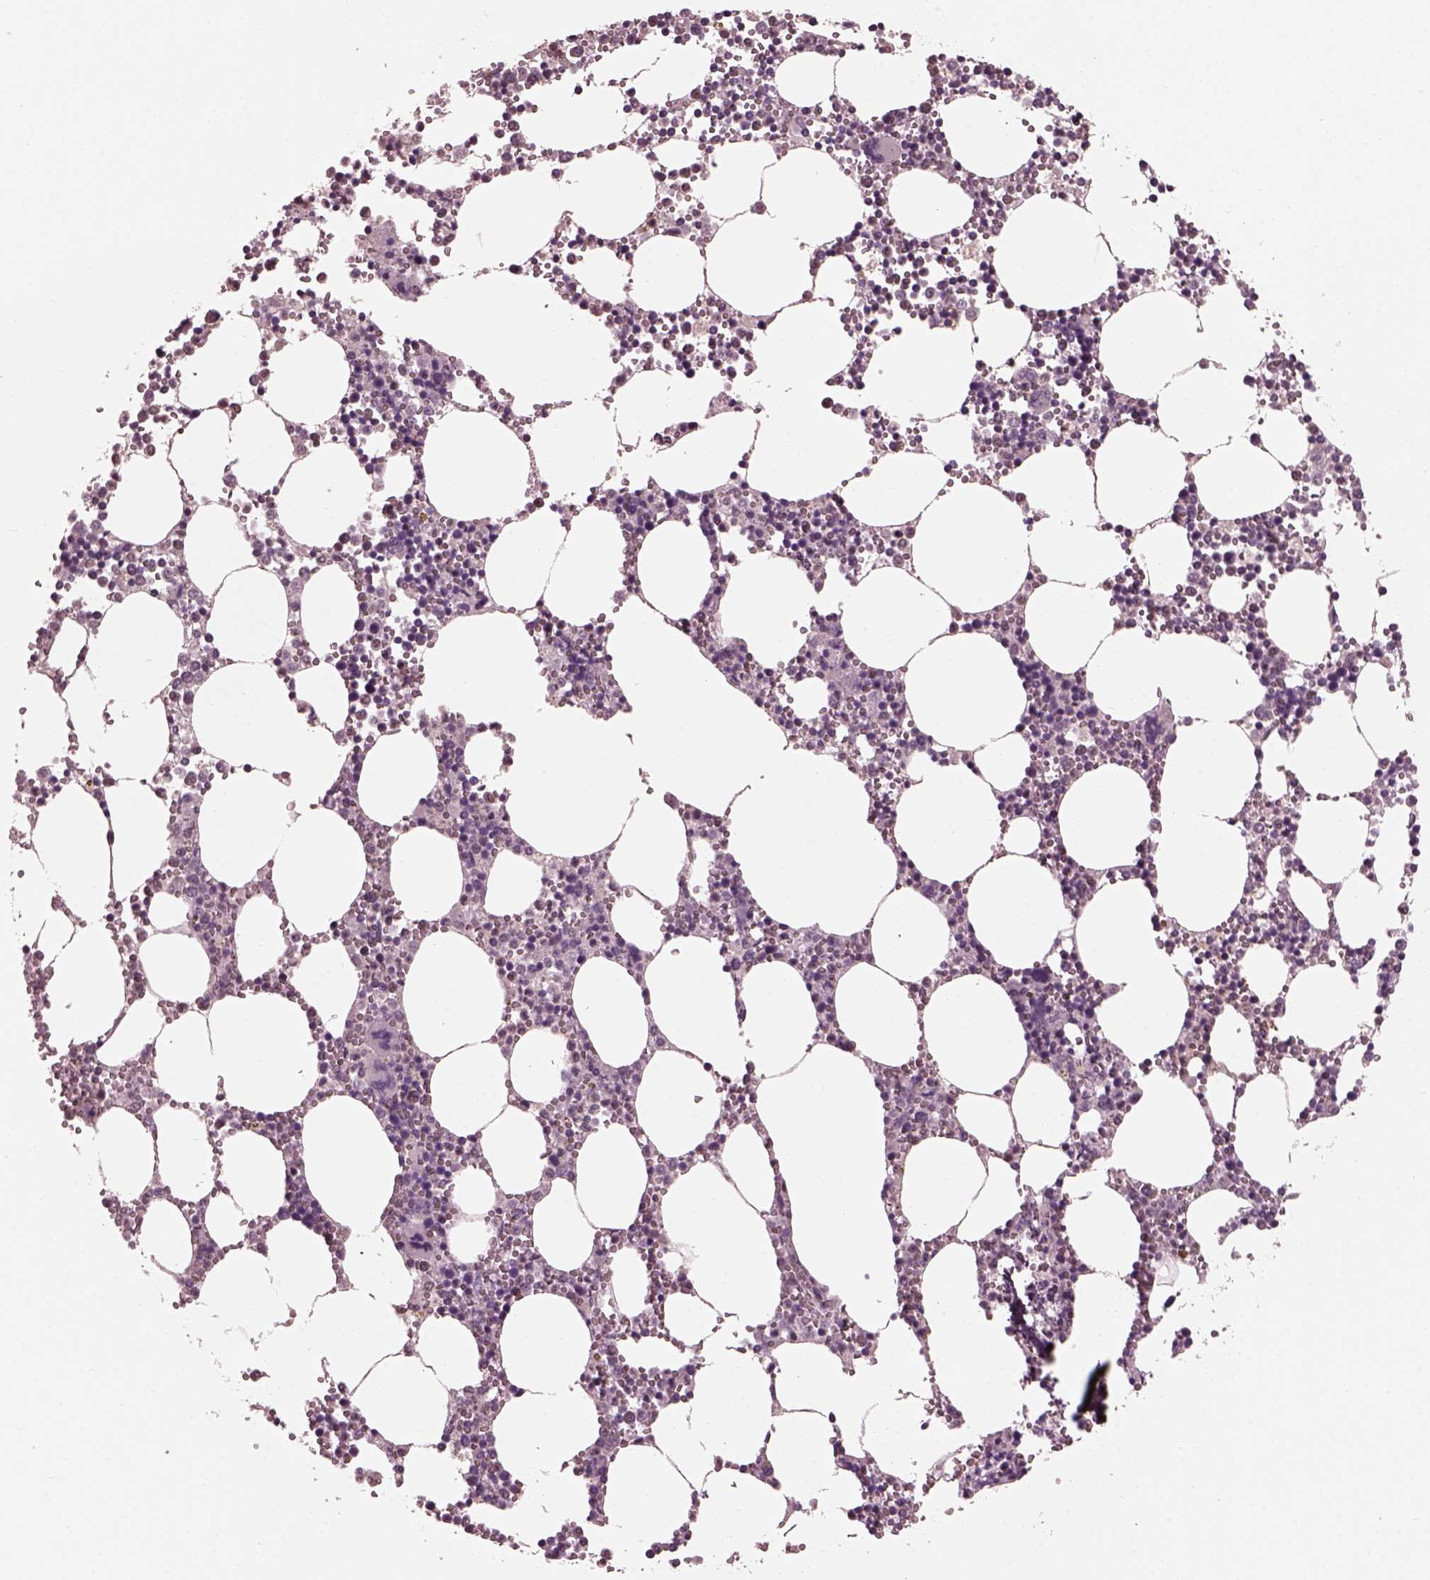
{"staining": {"intensity": "negative", "quantity": "none", "location": "none"}, "tissue": "bone marrow", "cell_type": "Hematopoietic cells", "image_type": "normal", "snomed": [{"axis": "morphology", "description": "Normal tissue, NOS"}, {"axis": "topography", "description": "Bone marrow"}], "caption": "This is an IHC image of normal human bone marrow. There is no staining in hematopoietic cells.", "gene": "TSKS", "patient": {"sex": "male", "age": 54}}